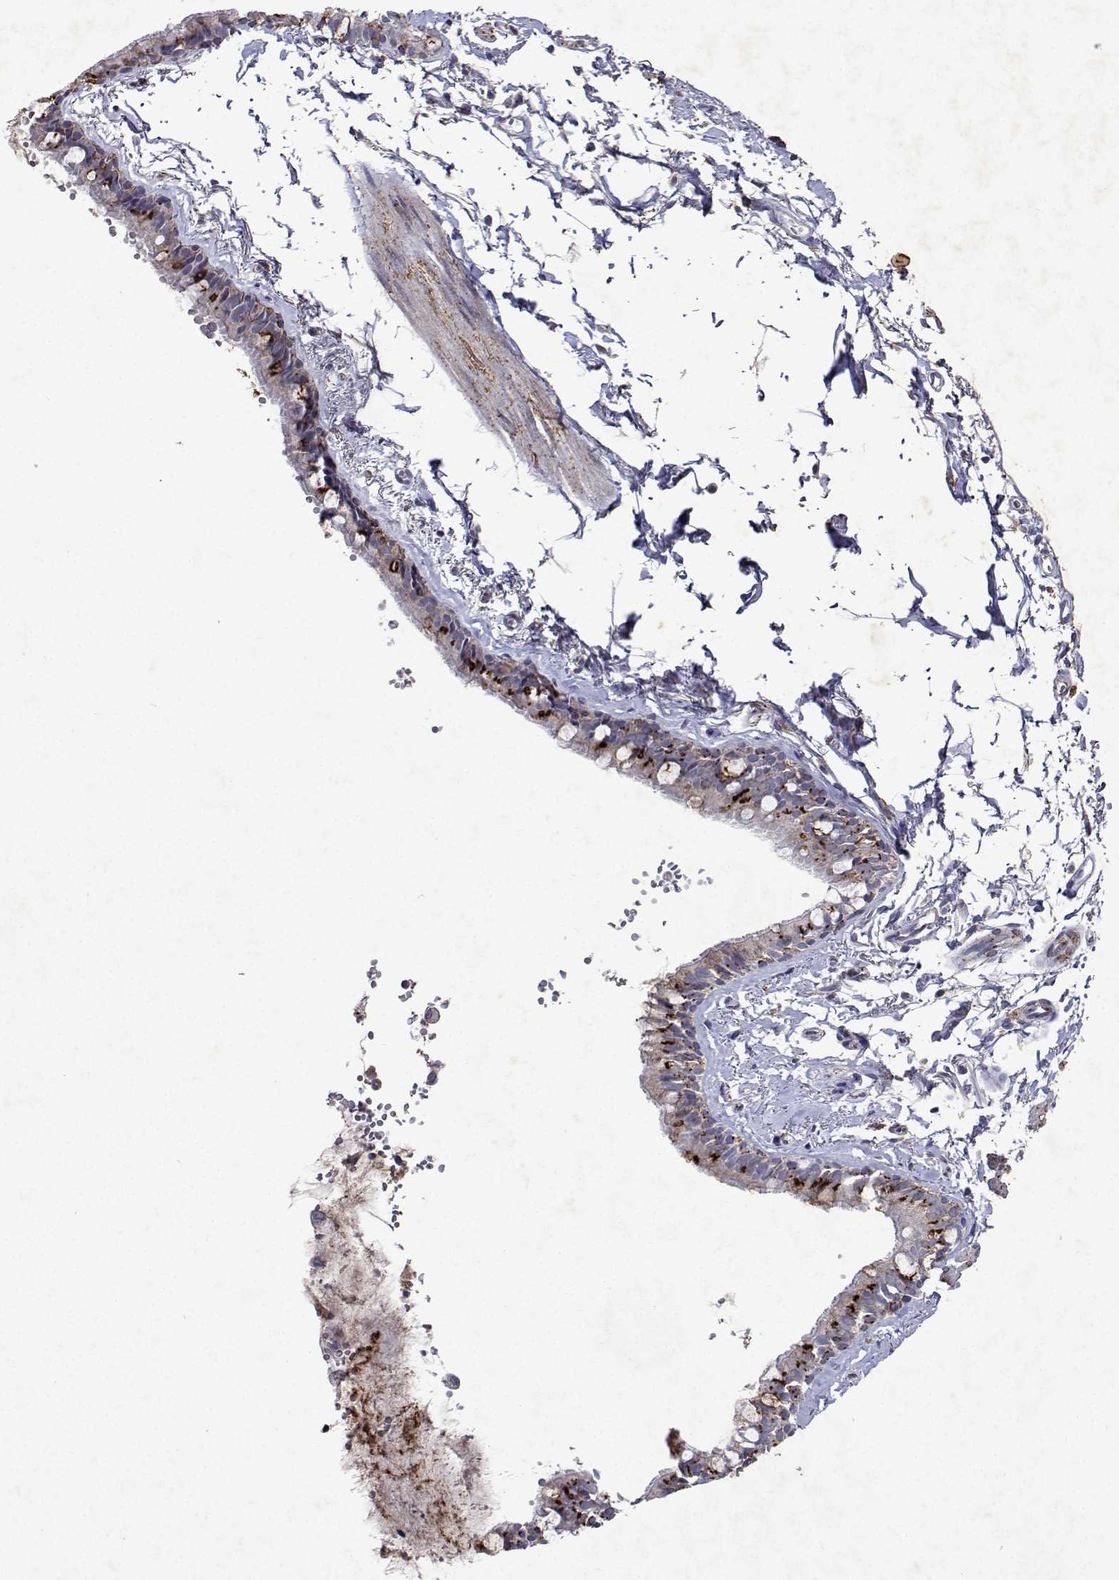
{"staining": {"intensity": "strong", "quantity": "<25%", "location": "cytoplasmic/membranous"}, "tissue": "bronchus", "cell_type": "Respiratory epithelial cells", "image_type": "normal", "snomed": [{"axis": "morphology", "description": "Normal tissue, NOS"}, {"axis": "topography", "description": "Bronchus"}], "caption": "This photomicrograph demonstrates normal bronchus stained with immunohistochemistry to label a protein in brown. The cytoplasmic/membranous of respiratory epithelial cells show strong positivity for the protein. Nuclei are counter-stained blue.", "gene": "DUSP28", "patient": {"sex": "female", "age": 59}}